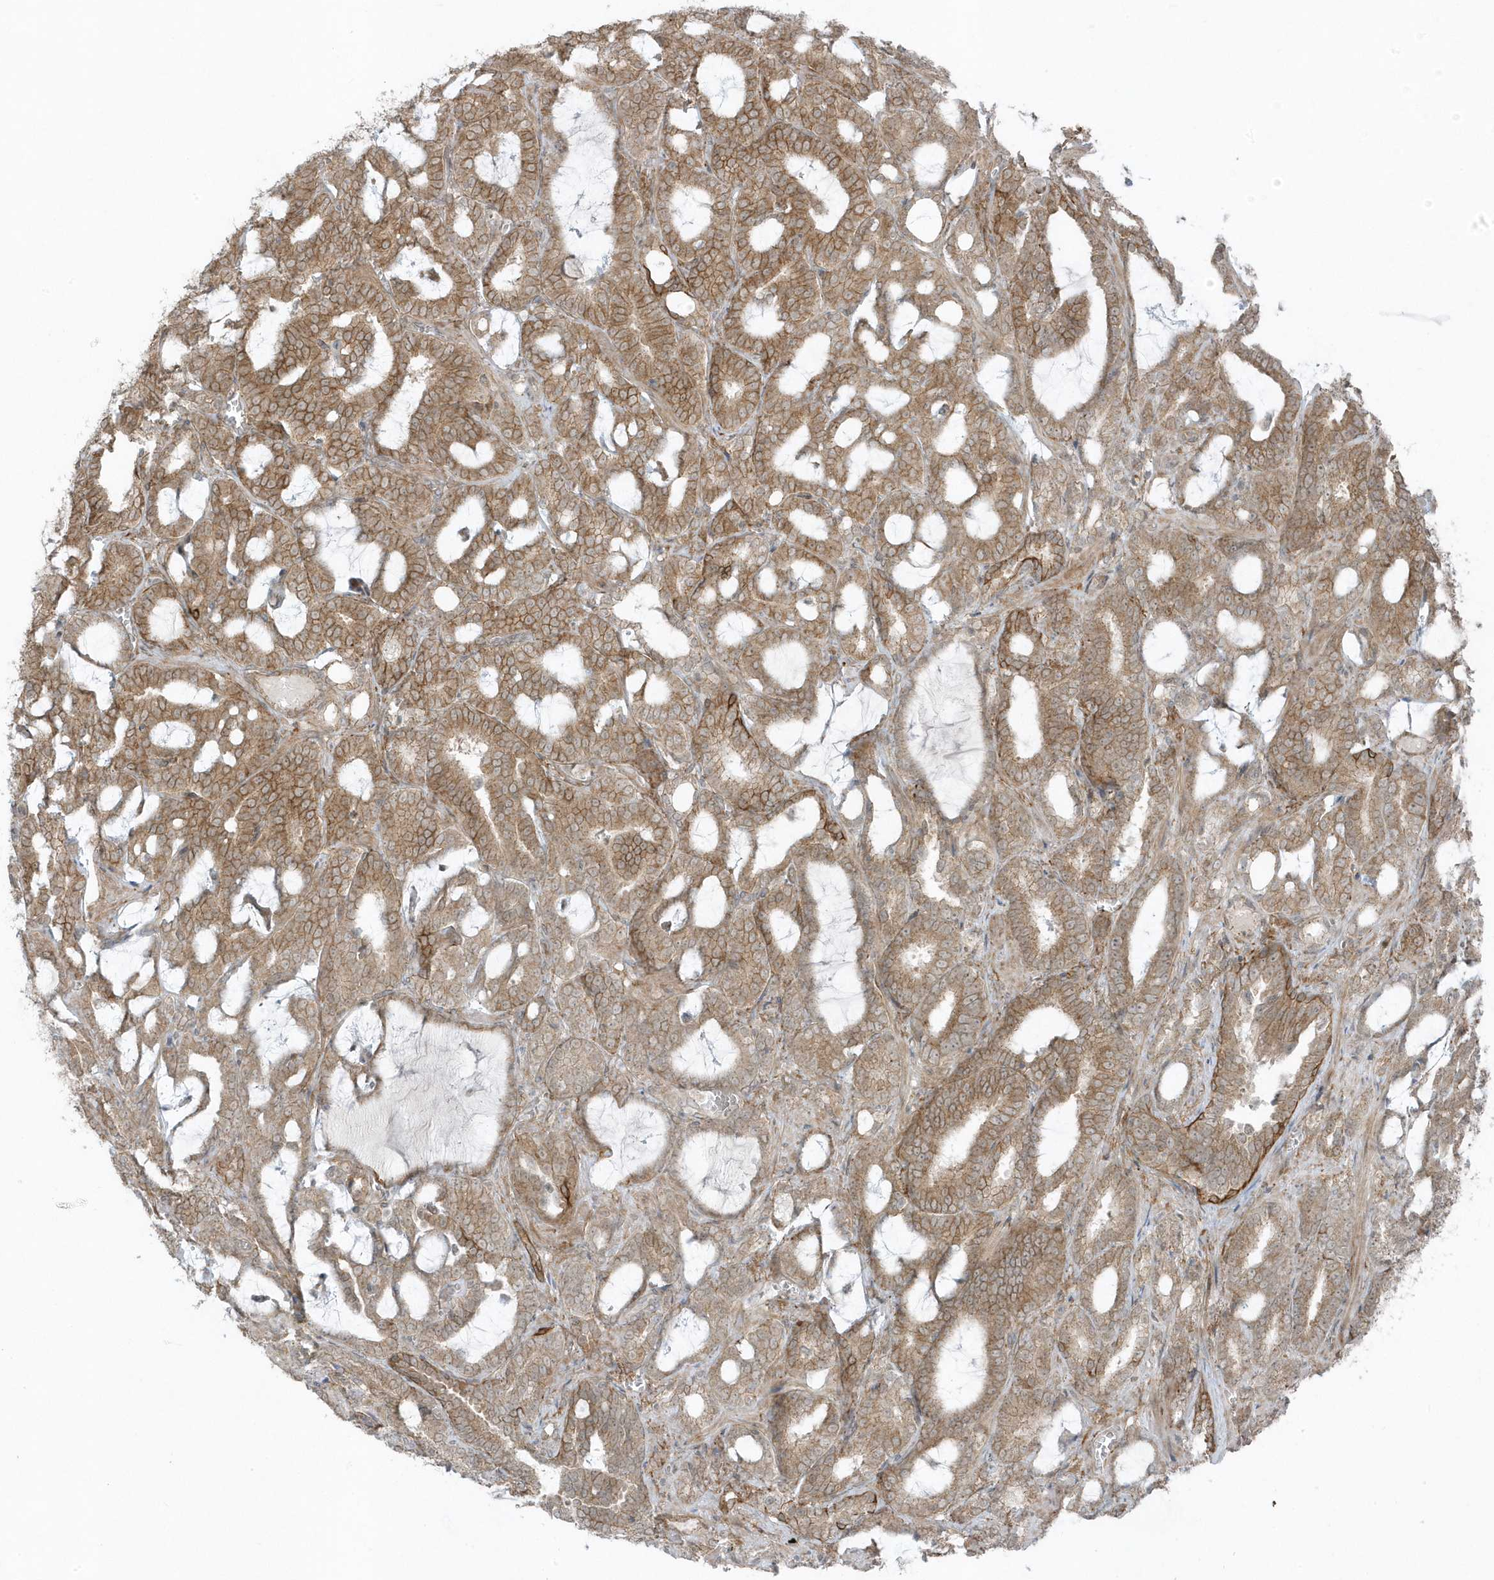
{"staining": {"intensity": "moderate", "quantity": ">75%", "location": "cytoplasmic/membranous"}, "tissue": "prostate cancer", "cell_type": "Tumor cells", "image_type": "cancer", "snomed": [{"axis": "morphology", "description": "Adenocarcinoma, High grade"}, {"axis": "topography", "description": "Prostate and seminal vesicle, NOS"}], "caption": "Brown immunohistochemical staining in human prostate cancer displays moderate cytoplasmic/membranous expression in approximately >75% of tumor cells. (DAB IHC, brown staining for protein, blue staining for nuclei).", "gene": "PARD3B", "patient": {"sex": "male", "age": 67}}